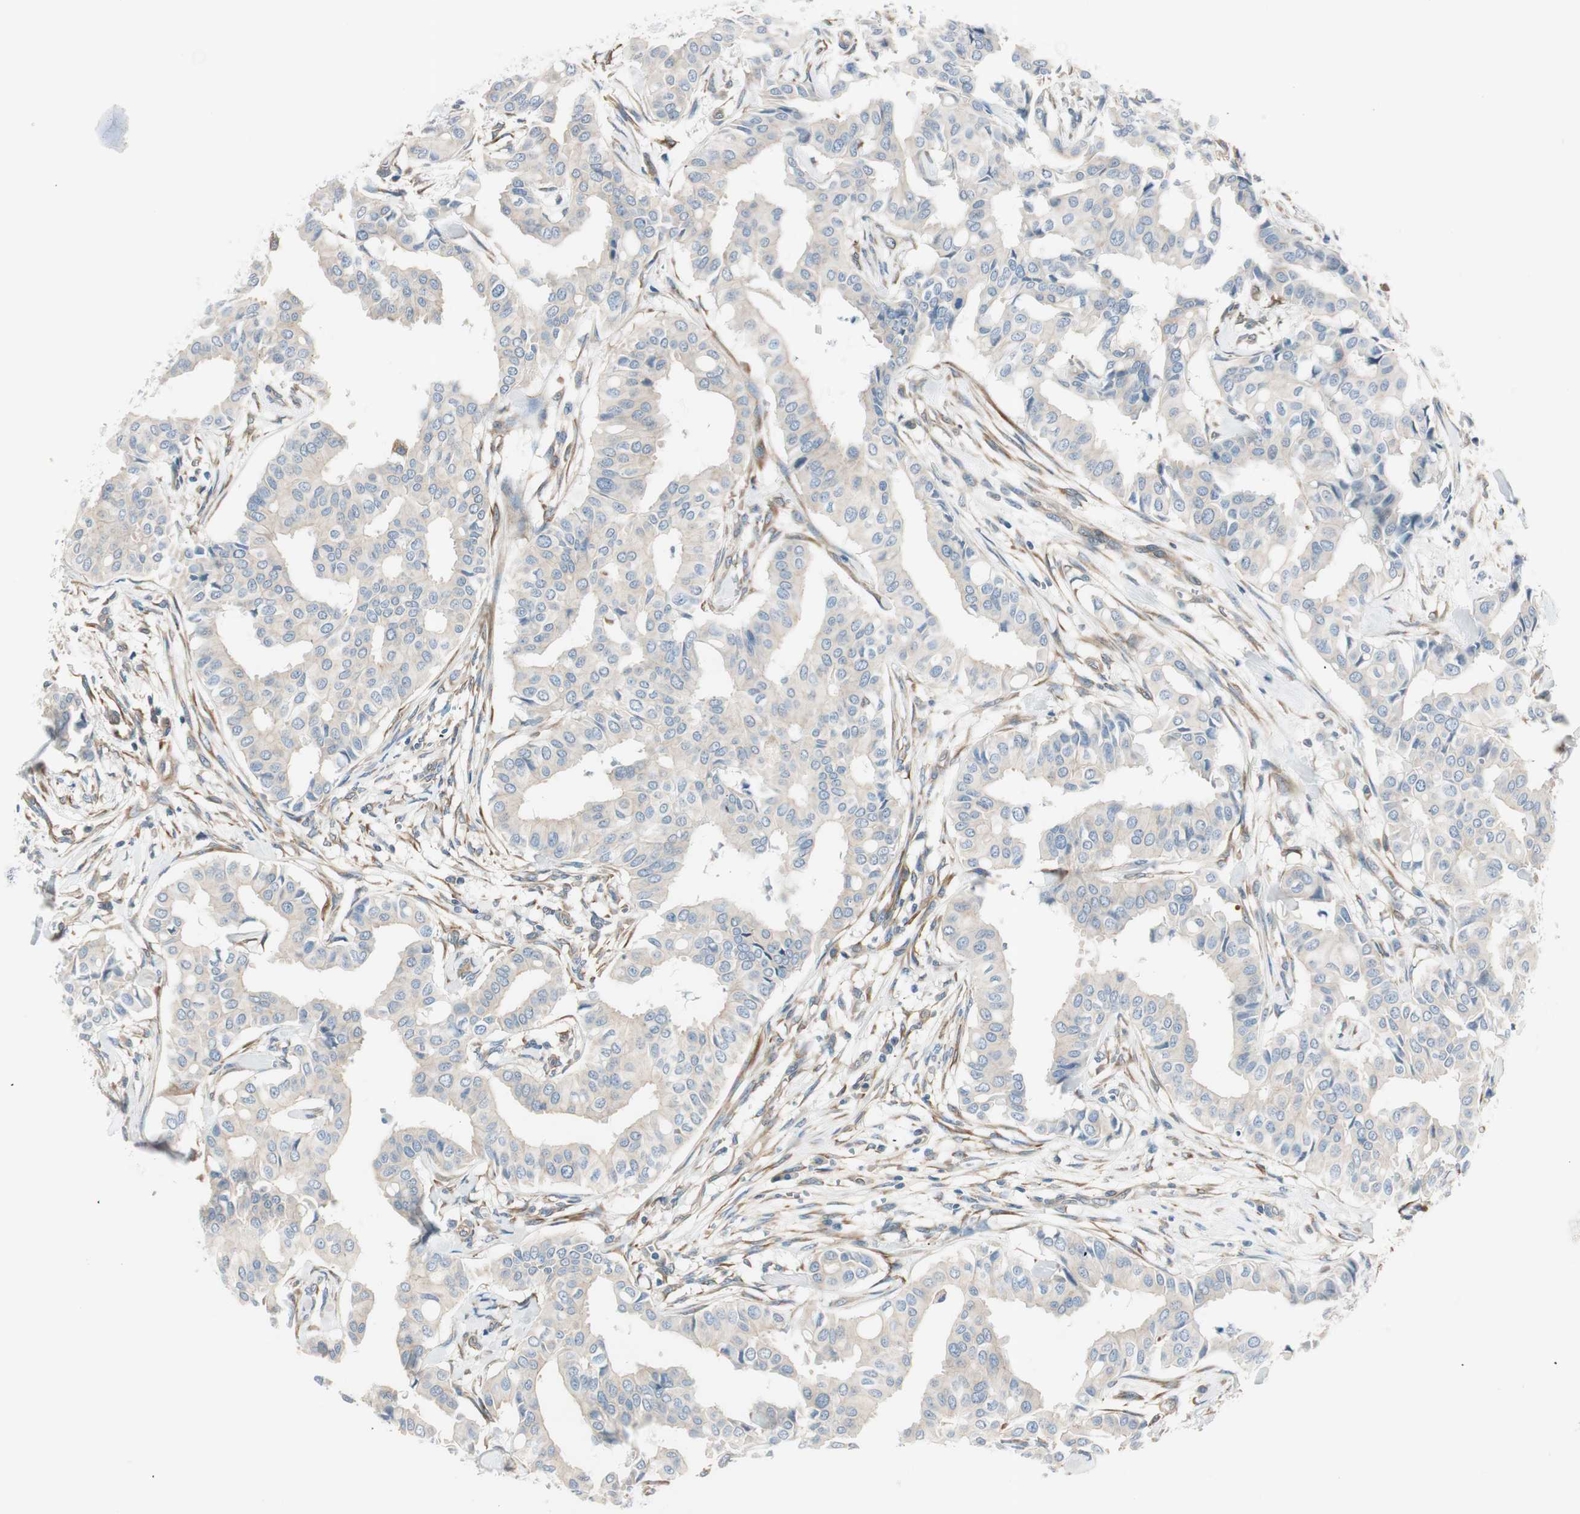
{"staining": {"intensity": "negative", "quantity": "none", "location": "none"}, "tissue": "head and neck cancer", "cell_type": "Tumor cells", "image_type": "cancer", "snomed": [{"axis": "morphology", "description": "Adenocarcinoma, NOS"}, {"axis": "topography", "description": "Salivary gland"}, {"axis": "topography", "description": "Head-Neck"}], "caption": "The image demonstrates no staining of tumor cells in head and neck cancer.", "gene": "CDK3", "patient": {"sex": "female", "age": 59}}